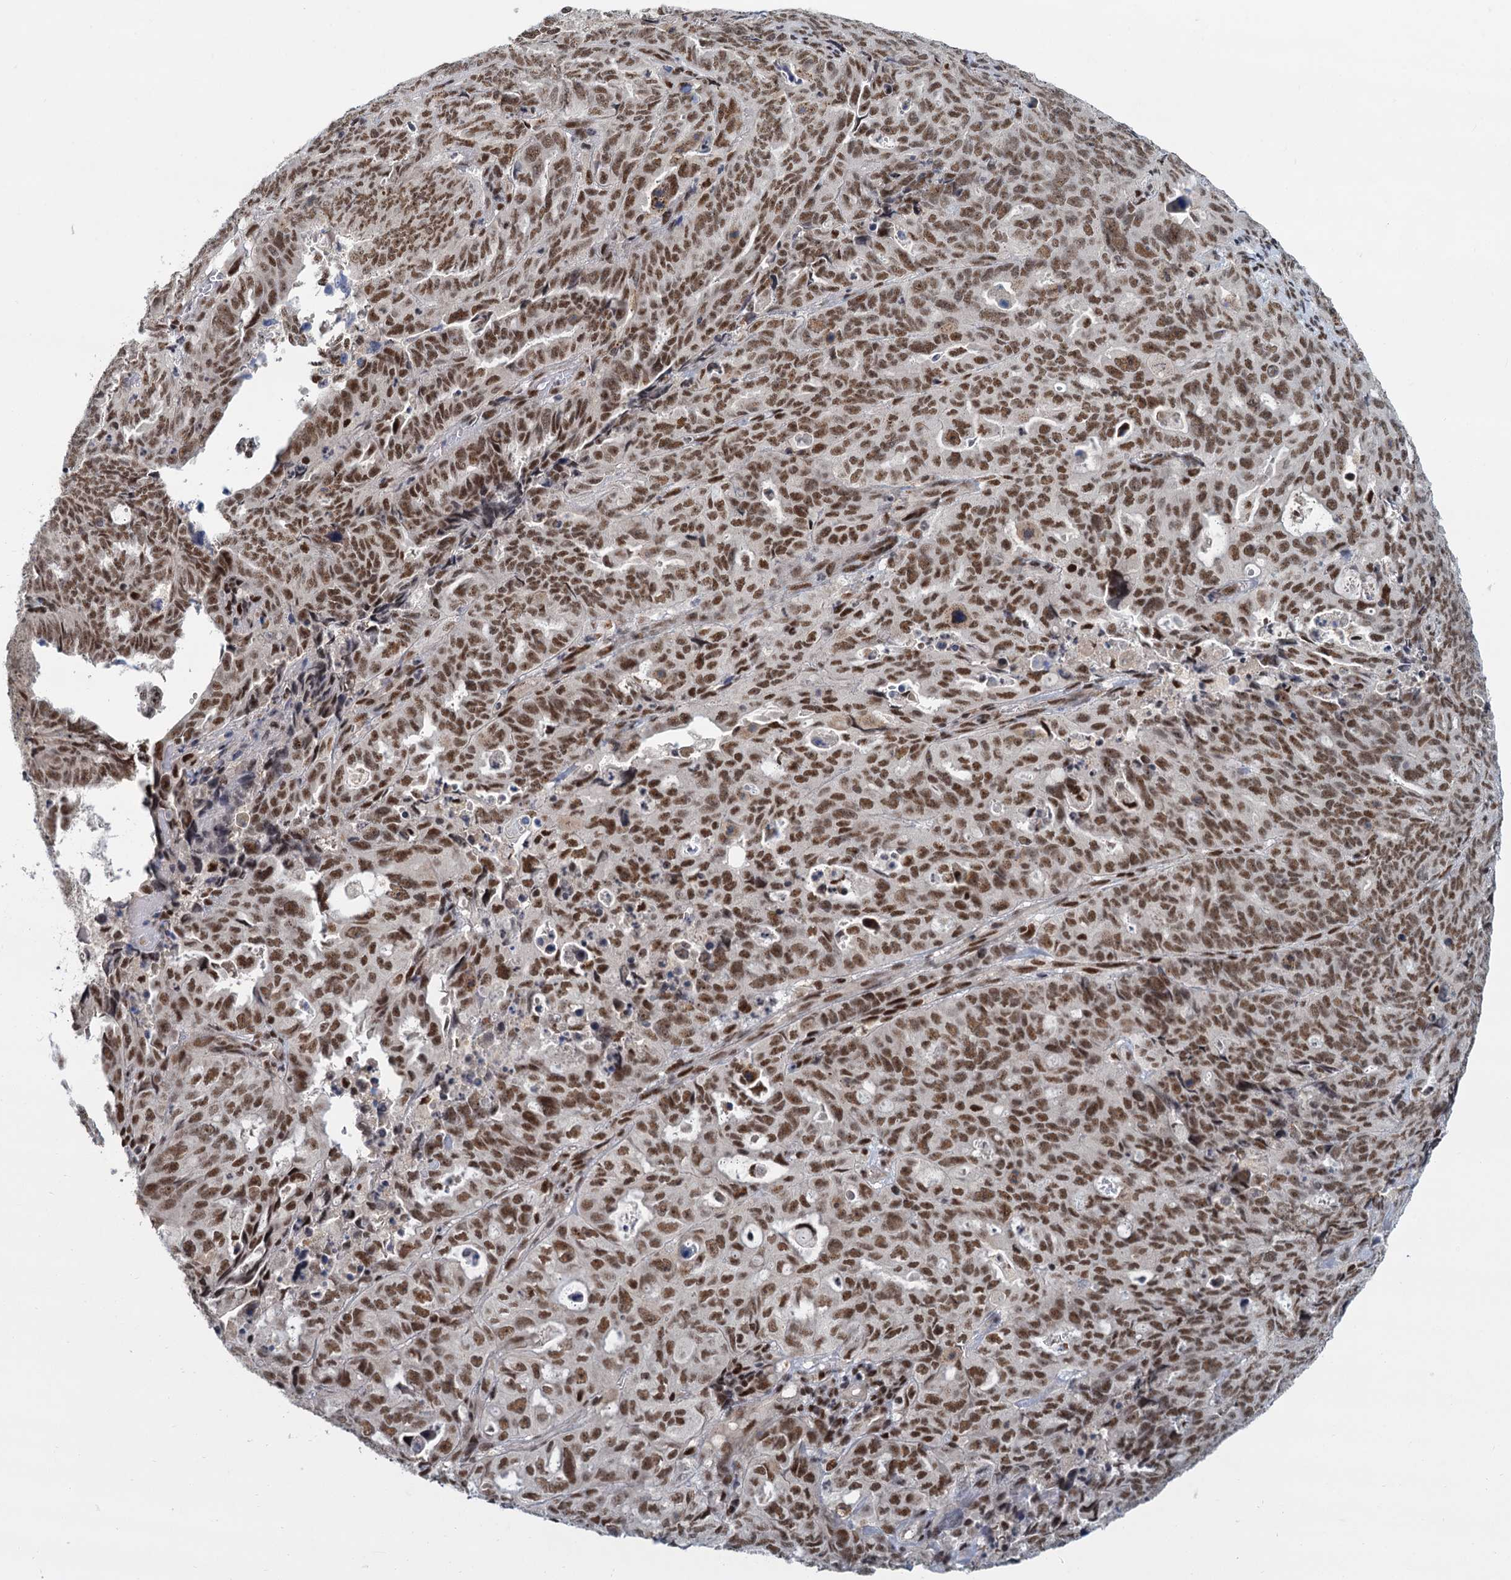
{"staining": {"intensity": "strong", "quantity": ">75%", "location": "nuclear"}, "tissue": "endometrial cancer", "cell_type": "Tumor cells", "image_type": "cancer", "snomed": [{"axis": "morphology", "description": "Adenocarcinoma, NOS"}, {"axis": "topography", "description": "Endometrium"}], "caption": "Immunohistochemical staining of human endometrial adenocarcinoma reveals high levels of strong nuclear protein positivity in about >75% of tumor cells.", "gene": "WBP4", "patient": {"sex": "female", "age": 65}}